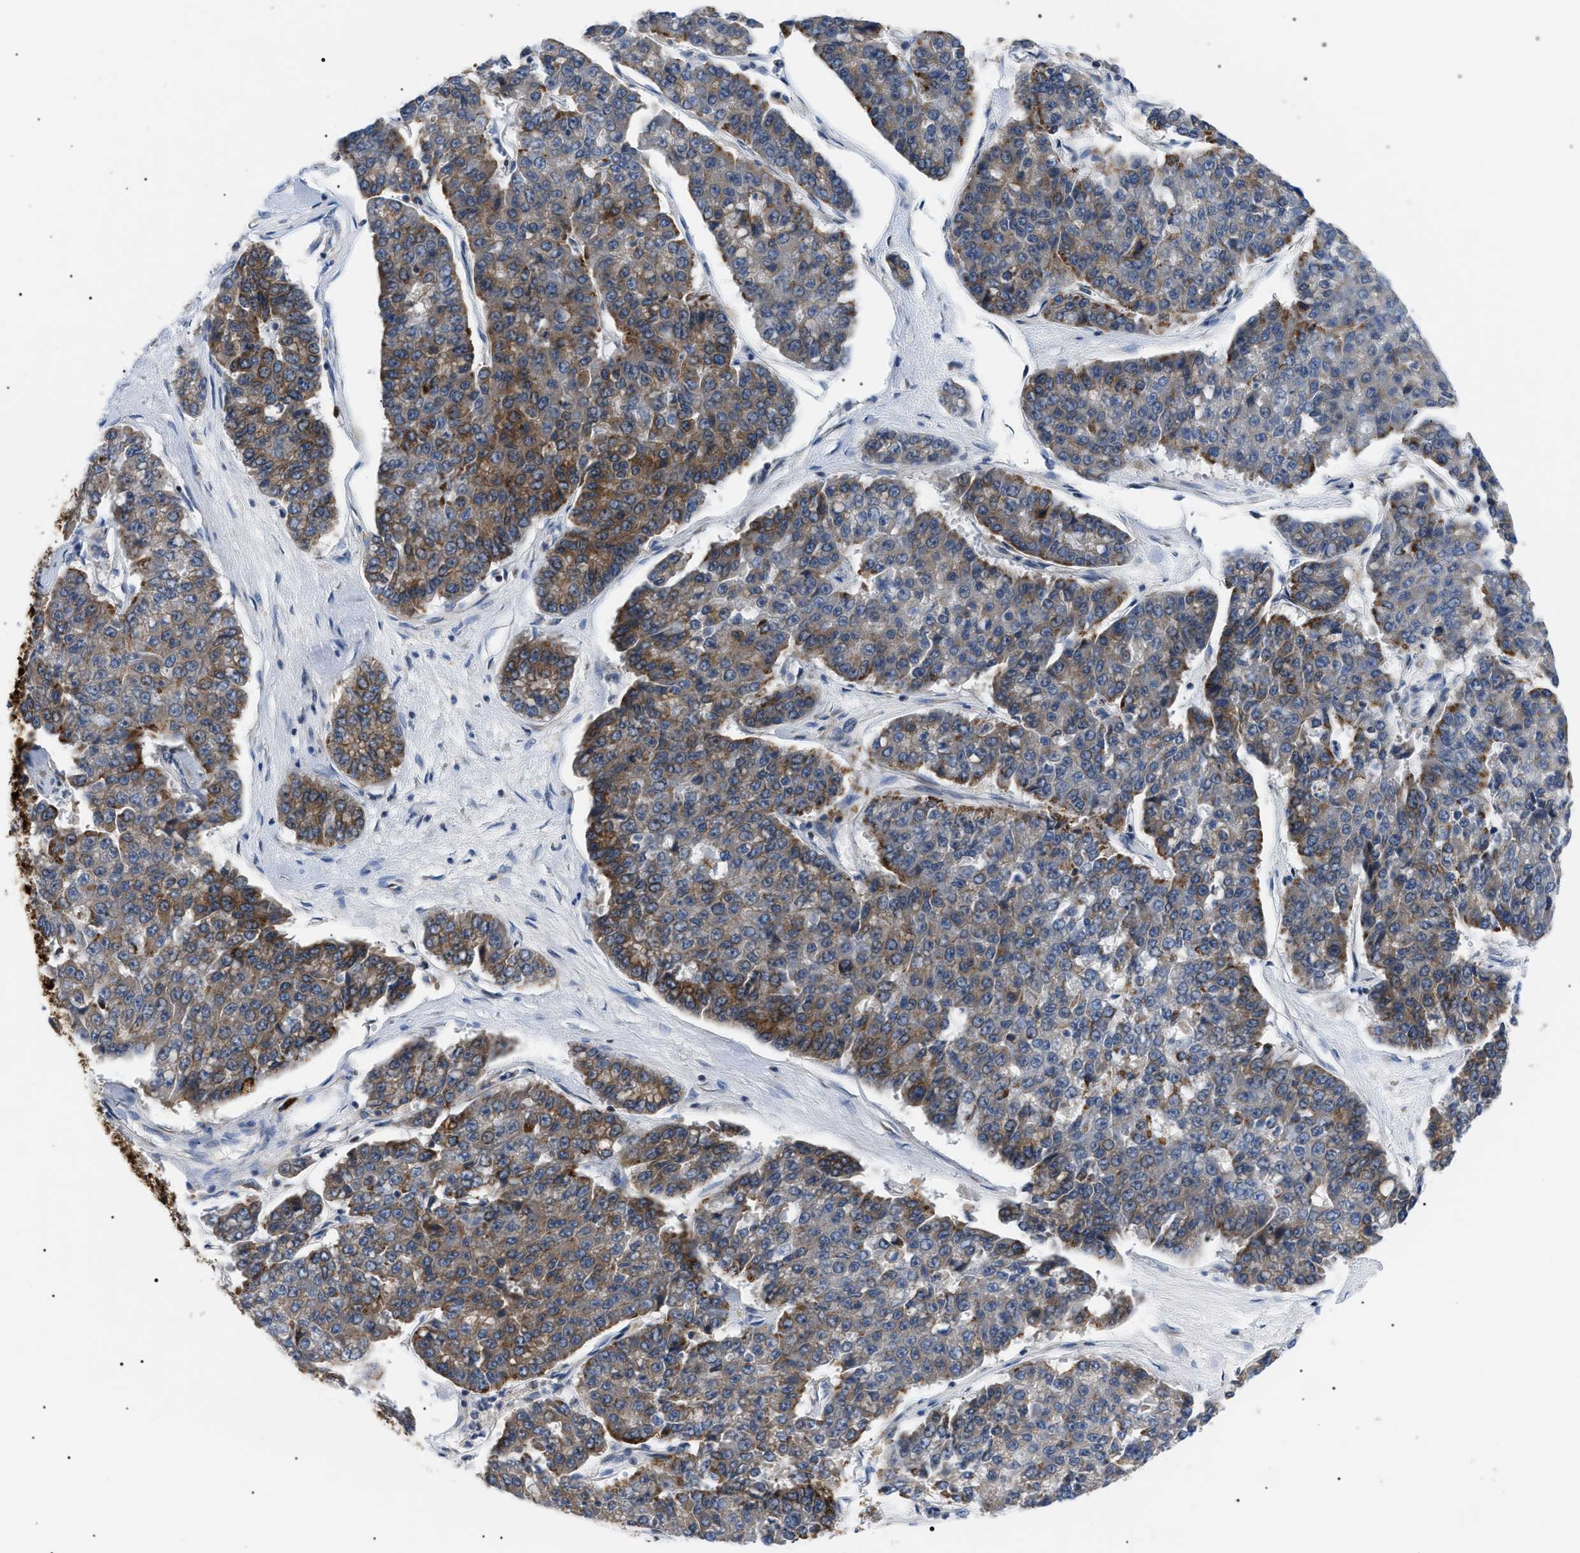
{"staining": {"intensity": "moderate", "quantity": "25%-75%", "location": "cytoplasmic/membranous"}, "tissue": "pancreatic cancer", "cell_type": "Tumor cells", "image_type": "cancer", "snomed": [{"axis": "morphology", "description": "Adenocarcinoma, NOS"}, {"axis": "topography", "description": "Pancreas"}], "caption": "Tumor cells exhibit medium levels of moderate cytoplasmic/membranous staining in approximately 25%-75% of cells in human pancreatic cancer.", "gene": "DERL1", "patient": {"sex": "male", "age": 50}}